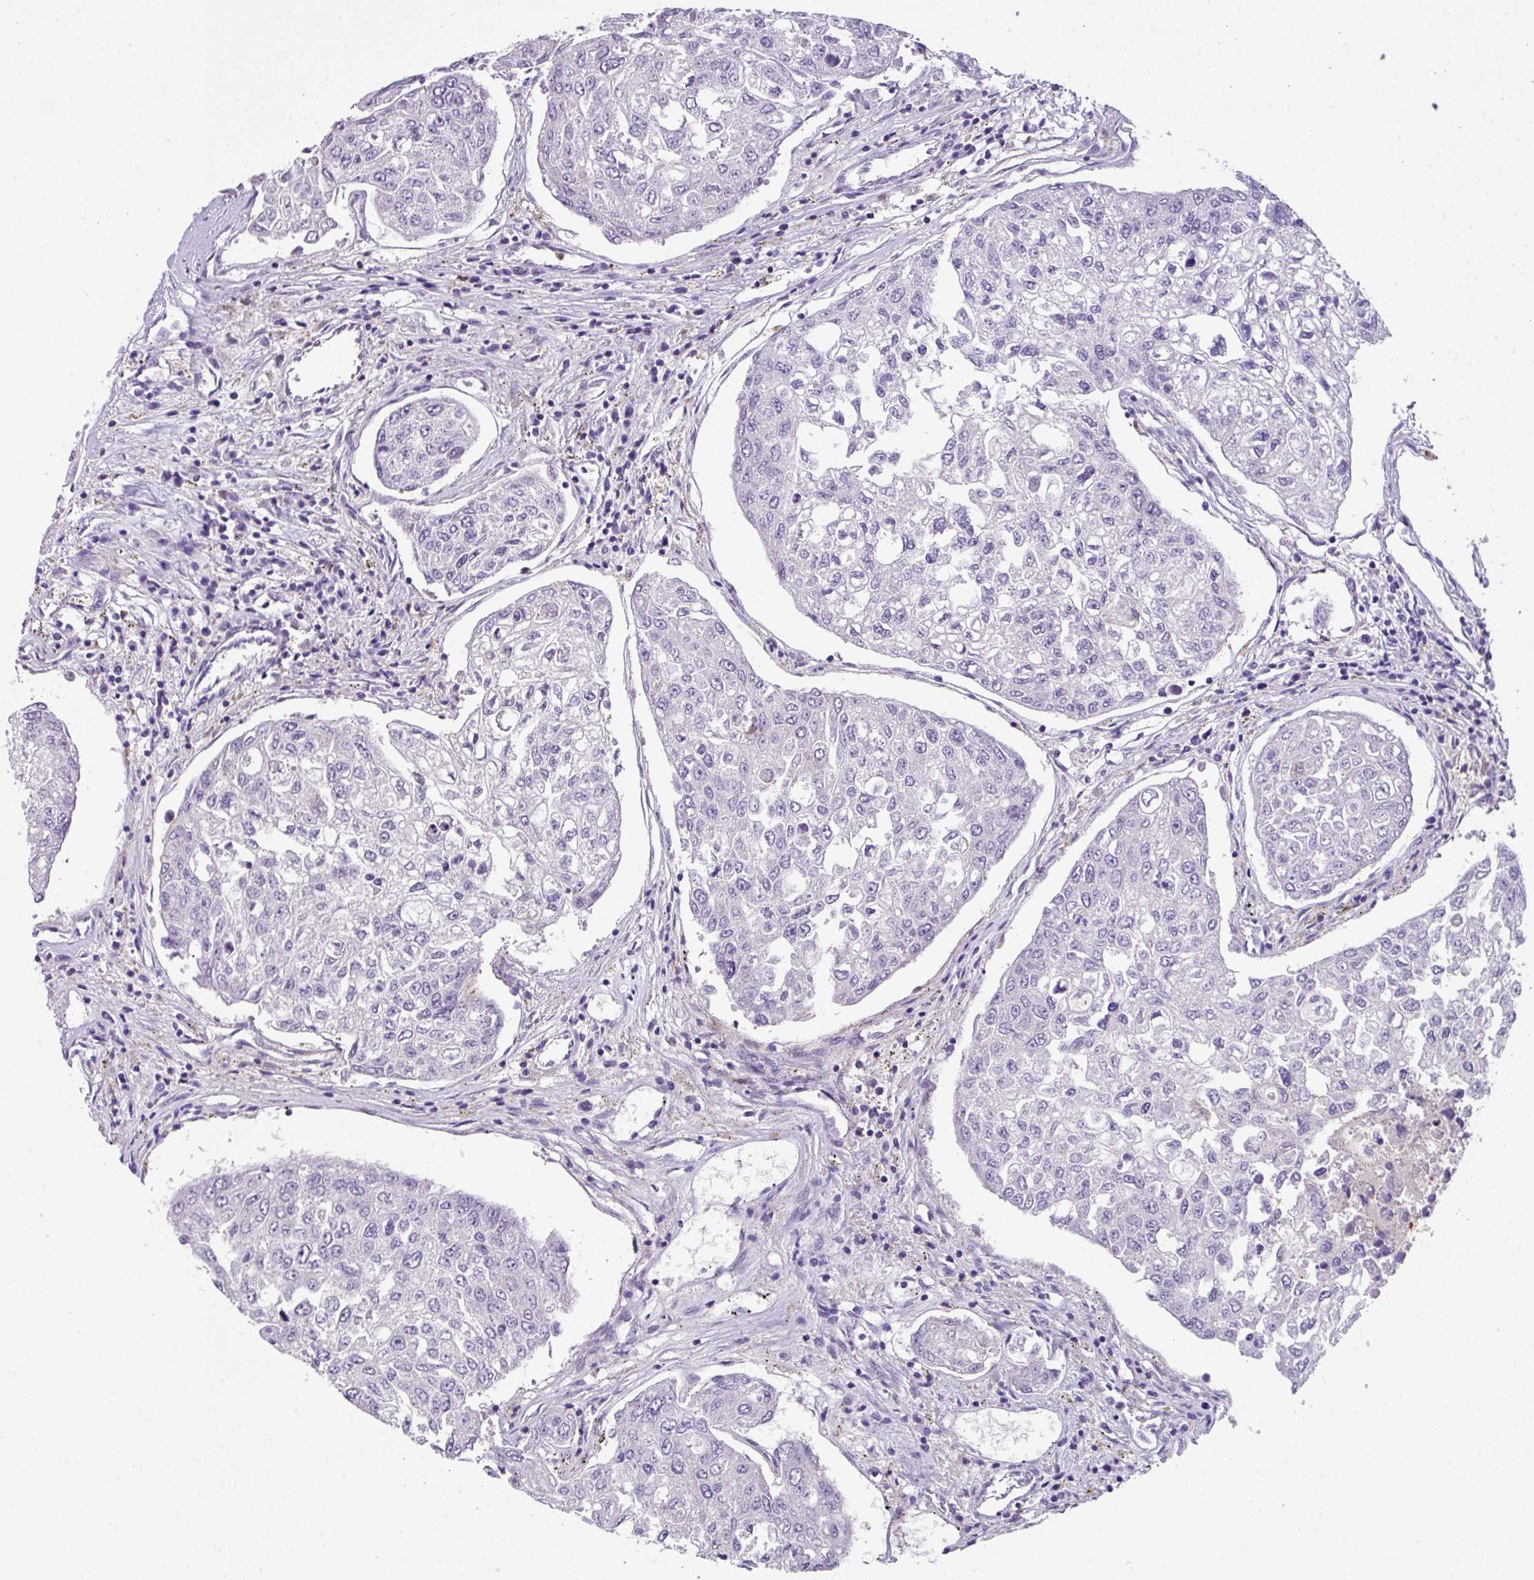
{"staining": {"intensity": "negative", "quantity": "none", "location": "none"}, "tissue": "urothelial cancer", "cell_type": "Tumor cells", "image_type": "cancer", "snomed": [{"axis": "morphology", "description": "Urothelial carcinoma, High grade"}, {"axis": "topography", "description": "Lymph node"}, {"axis": "topography", "description": "Urinary bladder"}], "caption": "IHC of human high-grade urothelial carcinoma demonstrates no positivity in tumor cells.", "gene": "ZFP3", "patient": {"sex": "male", "age": 51}}